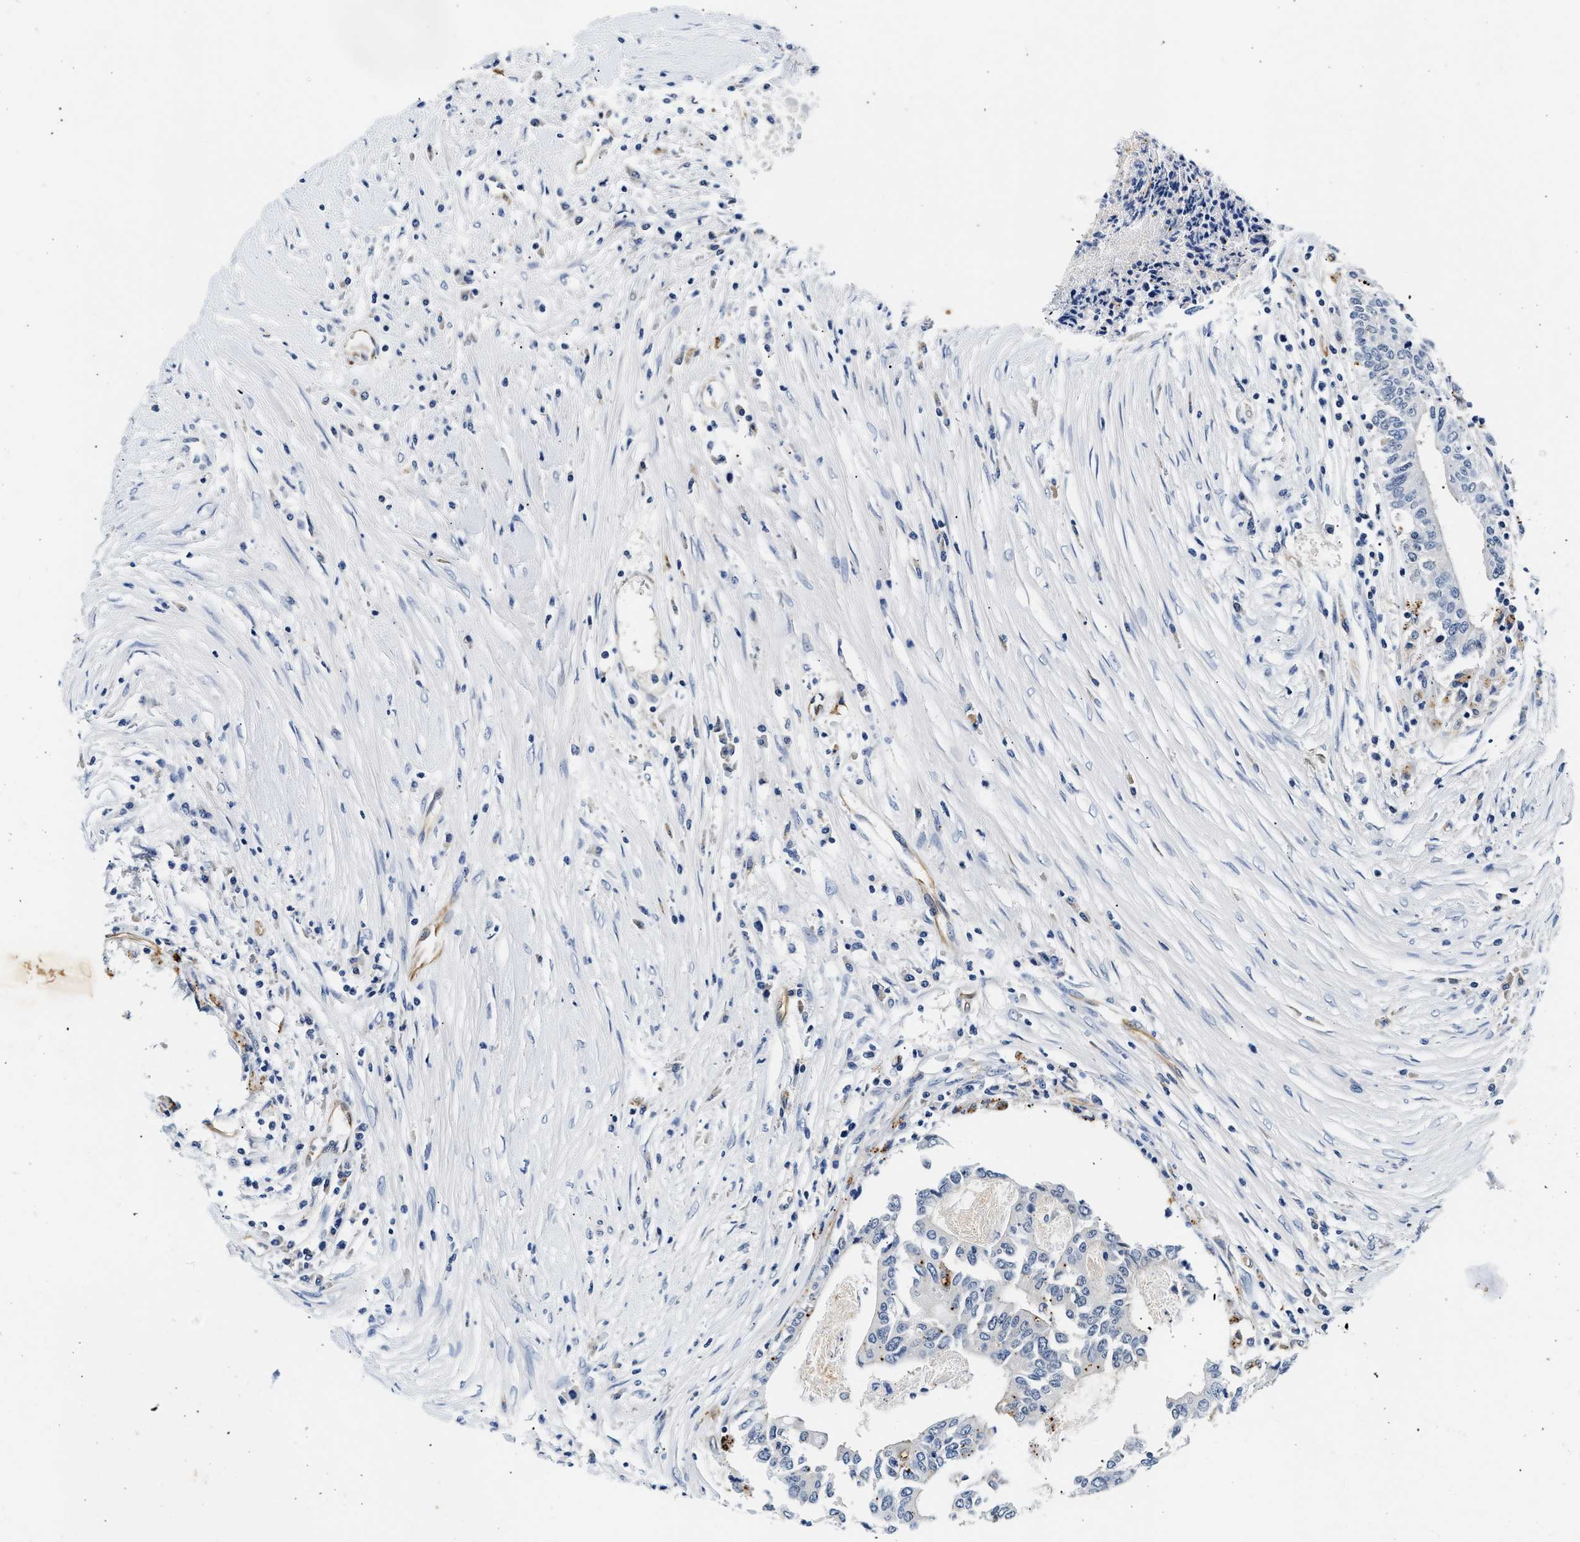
{"staining": {"intensity": "negative", "quantity": "none", "location": "none"}, "tissue": "colorectal cancer", "cell_type": "Tumor cells", "image_type": "cancer", "snomed": [{"axis": "morphology", "description": "Adenocarcinoma, NOS"}, {"axis": "topography", "description": "Rectum"}], "caption": "DAB immunohistochemical staining of human colorectal cancer shows no significant expression in tumor cells.", "gene": "MED22", "patient": {"sex": "male", "age": 63}}